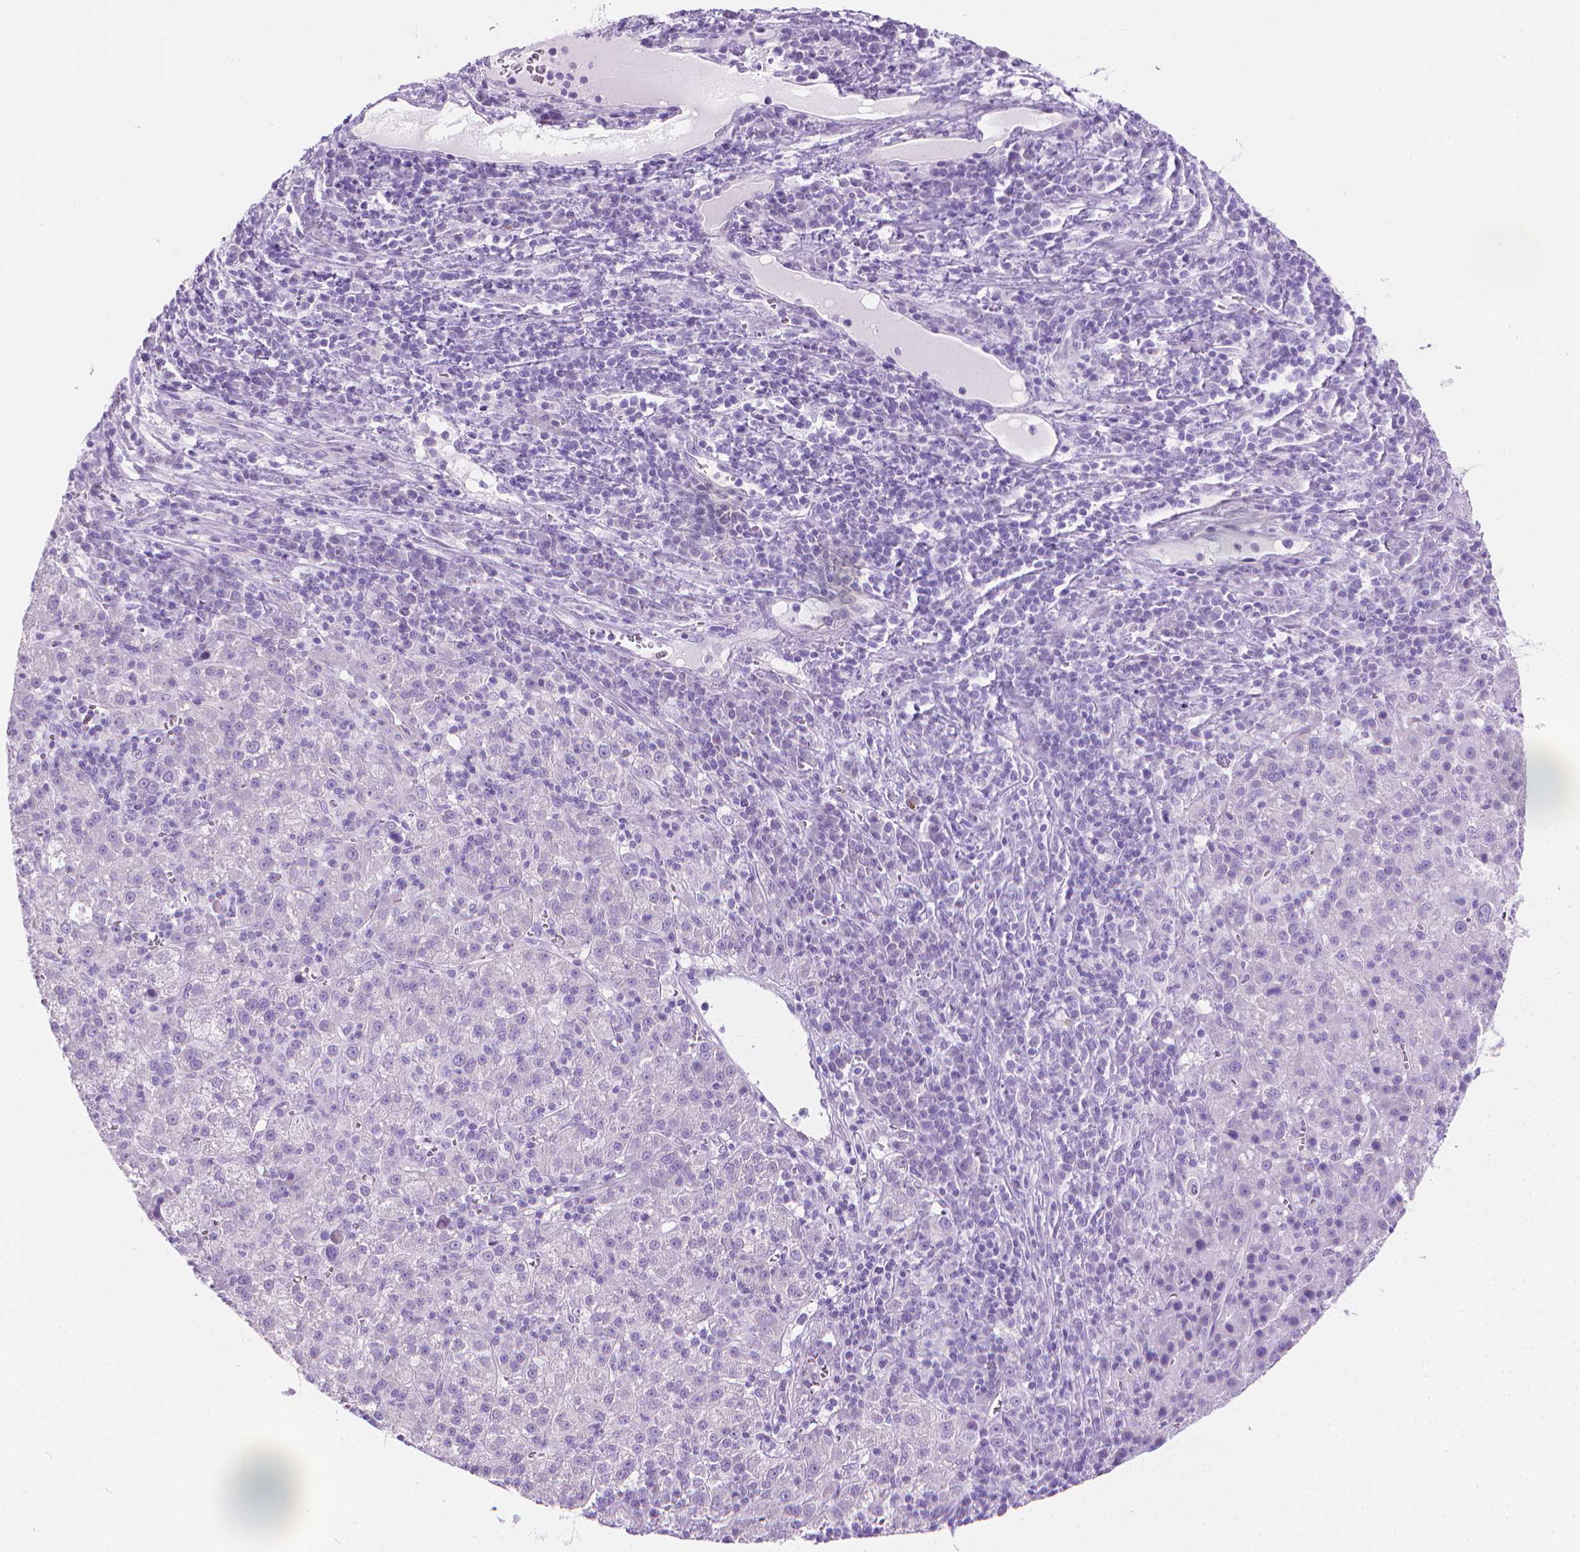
{"staining": {"intensity": "negative", "quantity": "none", "location": "none"}, "tissue": "liver cancer", "cell_type": "Tumor cells", "image_type": "cancer", "snomed": [{"axis": "morphology", "description": "Carcinoma, Hepatocellular, NOS"}, {"axis": "topography", "description": "Liver"}], "caption": "Immunohistochemistry (IHC) histopathology image of neoplastic tissue: liver cancer stained with DAB reveals no significant protein expression in tumor cells. (DAB immunohistochemistry (IHC) with hematoxylin counter stain).", "gene": "CFAP52", "patient": {"sex": "female", "age": 60}}